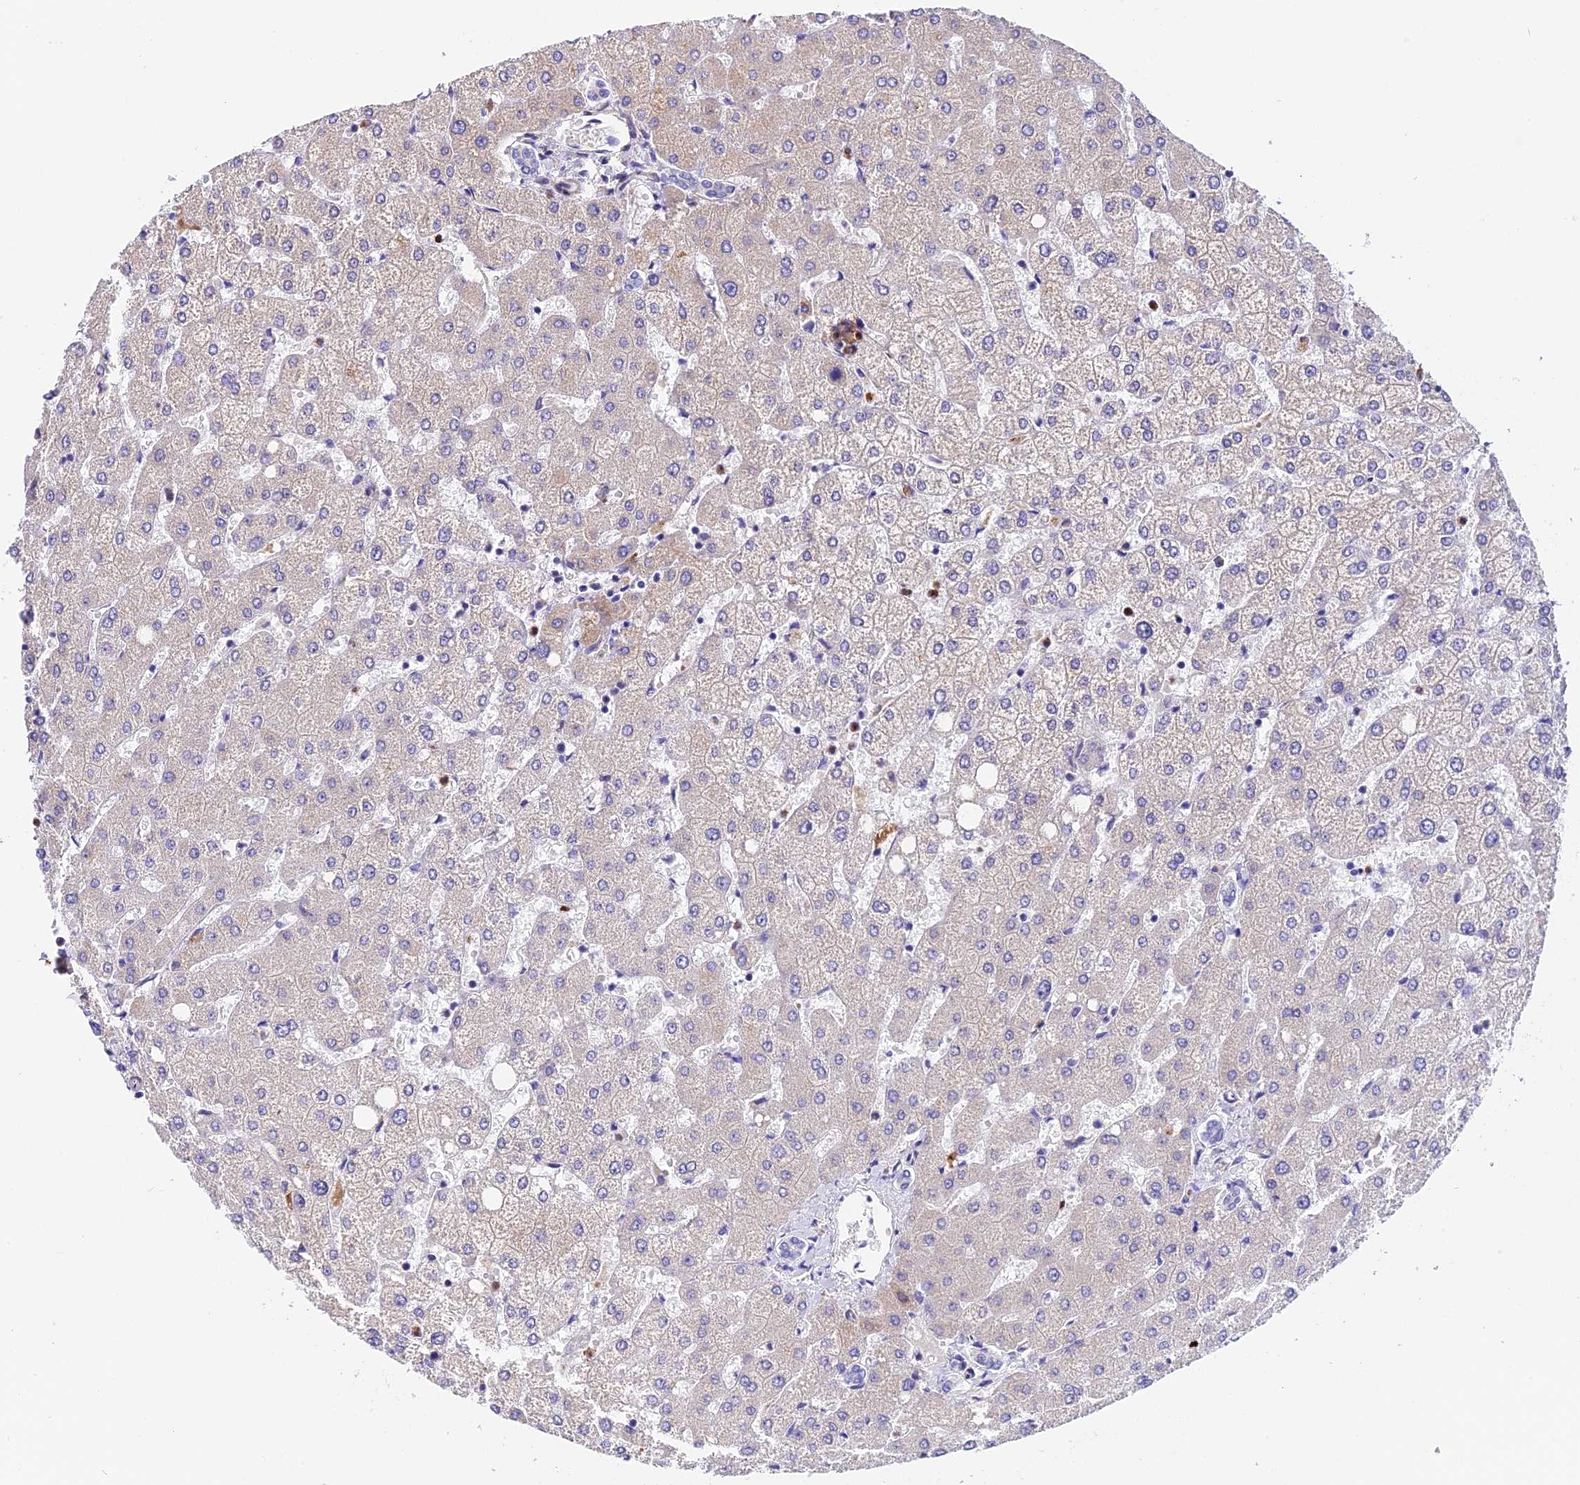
{"staining": {"intensity": "negative", "quantity": "none", "location": "none"}, "tissue": "liver", "cell_type": "Cholangiocytes", "image_type": "normal", "snomed": [{"axis": "morphology", "description": "Normal tissue, NOS"}, {"axis": "topography", "description": "Liver"}], "caption": "IHC of normal liver reveals no expression in cholangiocytes.", "gene": "MAP3K7CL", "patient": {"sex": "female", "age": 54}}